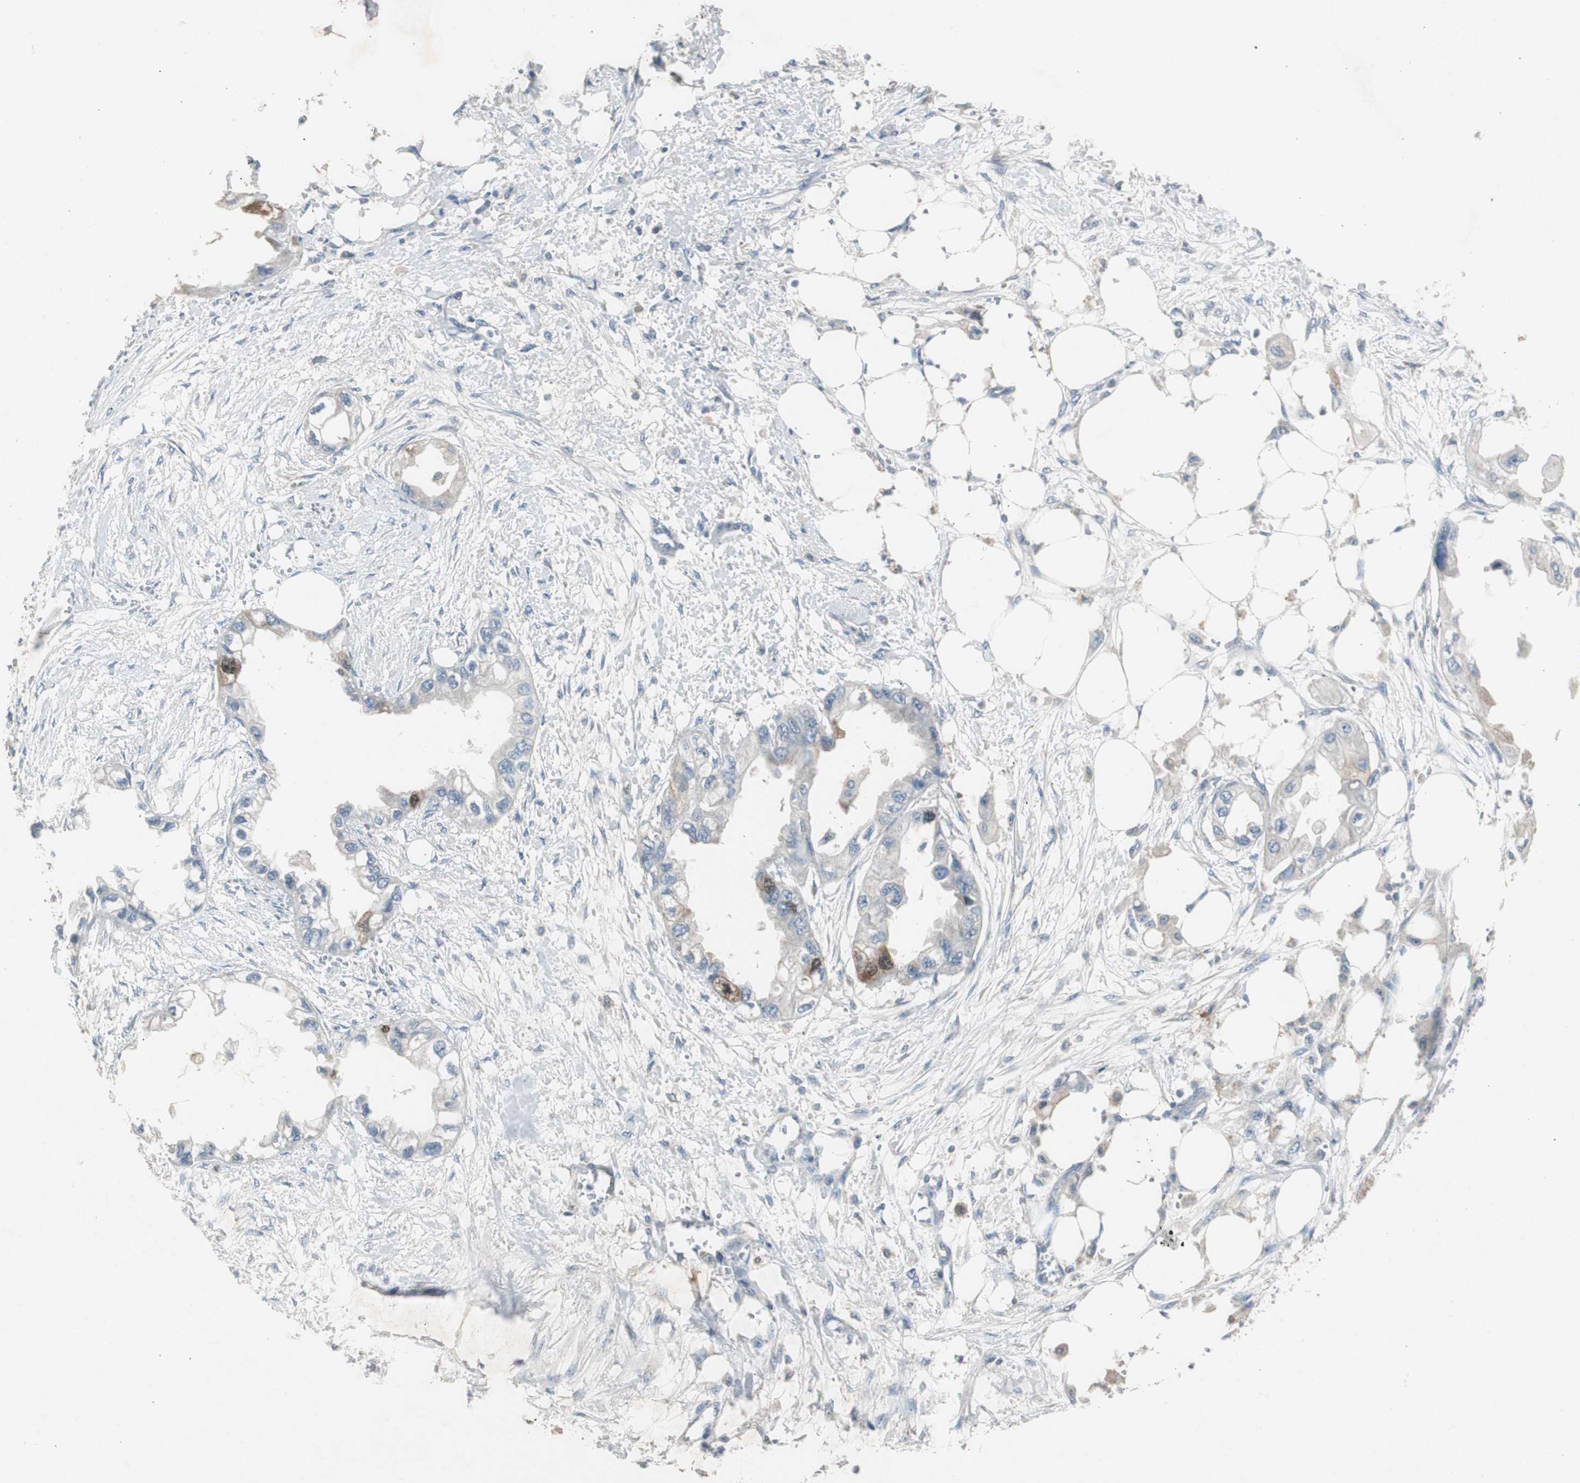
{"staining": {"intensity": "moderate", "quantity": "<25%", "location": "cytoplasmic/membranous"}, "tissue": "endometrial cancer", "cell_type": "Tumor cells", "image_type": "cancer", "snomed": [{"axis": "morphology", "description": "Adenocarcinoma, NOS"}, {"axis": "topography", "description": "Endometrium"}], "caption": "Immunohistochemistry (DAB) staining of human endometrial adenocarcinoma demonstrates moderate cytoplasmic/membranous protein positivity in about <25% of tumor cells. The staining is performed using DAB brown chromogen to label protein expression. The nuclei are counter-stained blue using hematoxylin.", "gene": "TK1", "patient": {"sex": "female", "age": 67}}